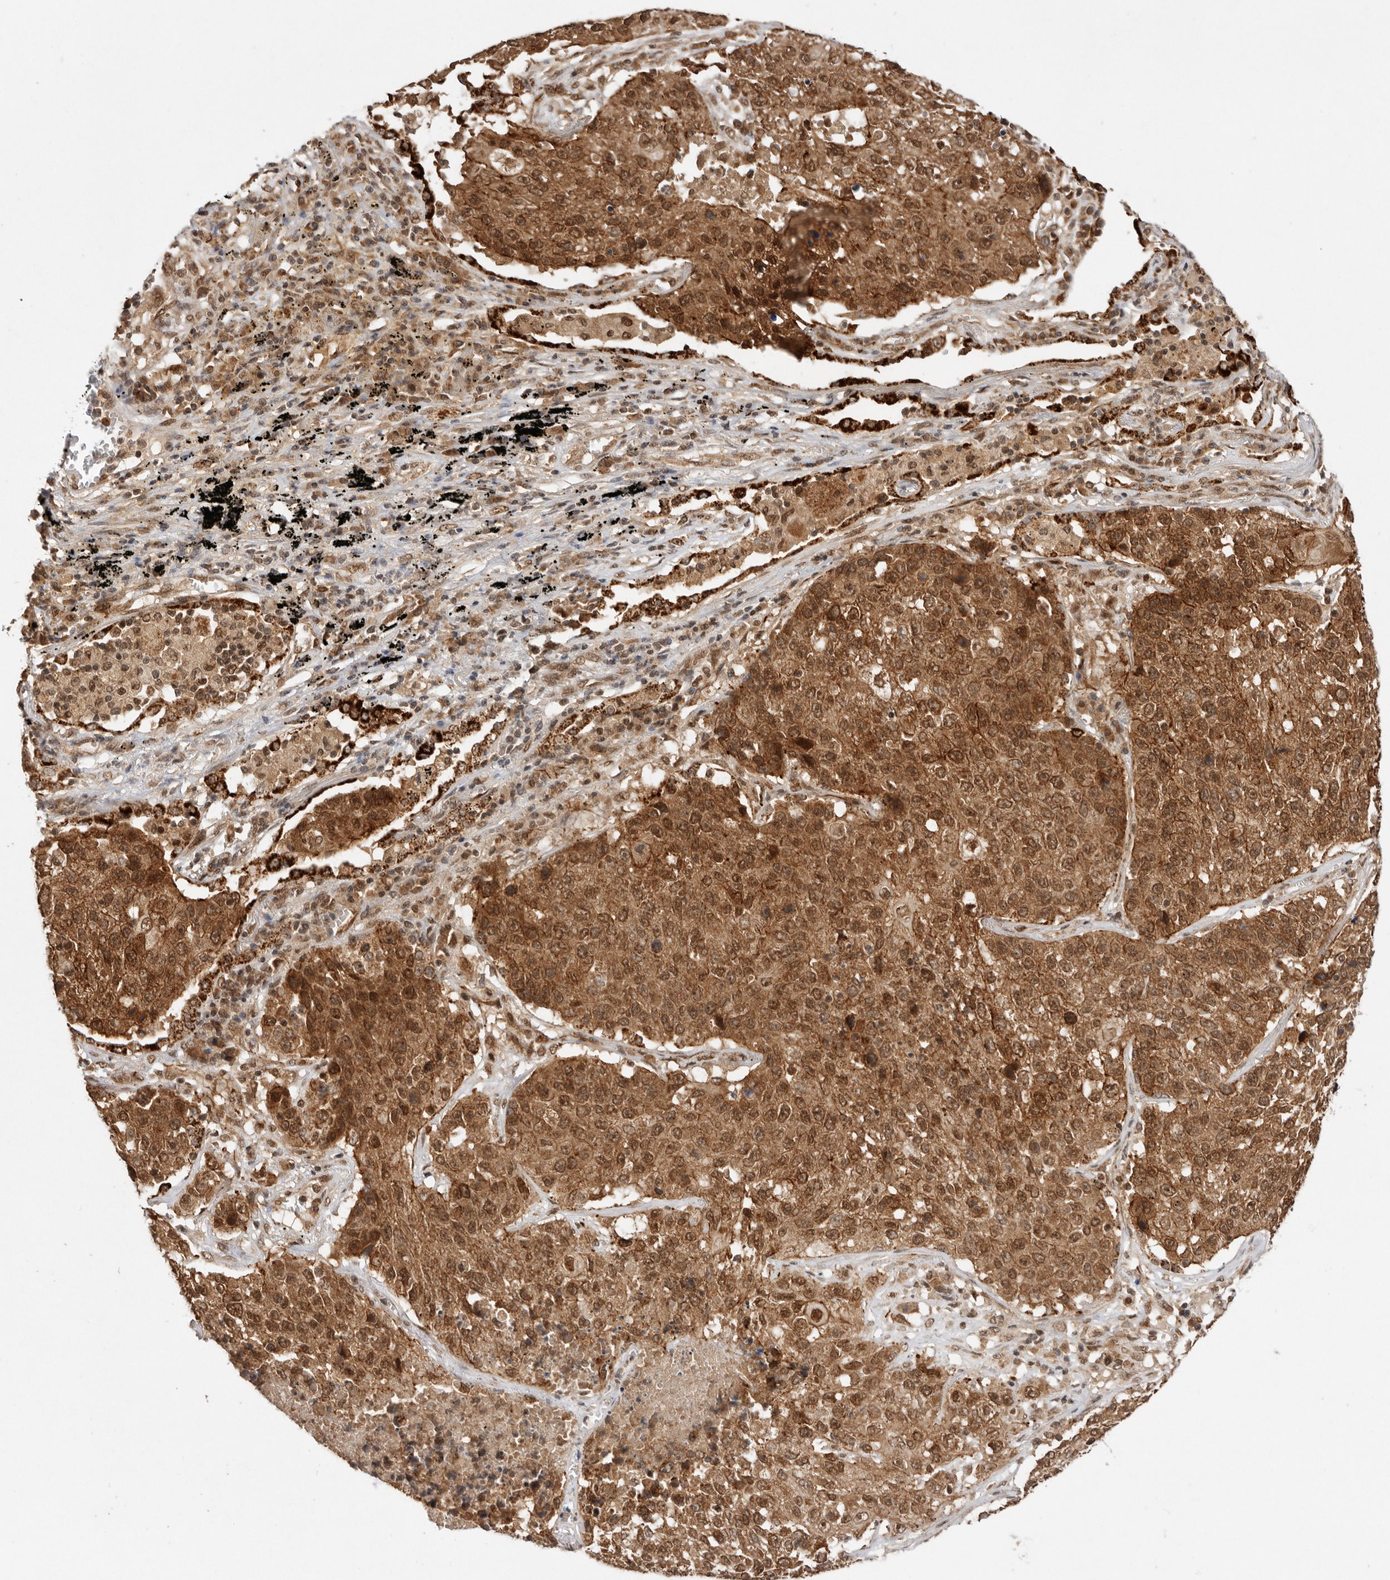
{"staining": {"intensity": "moderate", "quantity": ">75%", "location": "cytoplasmic/membranous,nuclear"}, "tissue": "lung cancer", "cell_type": "Tumor cells", "image_type": "cancer", "snomed": [{"axis": "morphology", "description": "Squamous cell carcinoma, NOS"}, {"axis": "topography", "description": "Lung"}], "caption": "This histopathology image displays IHC staining of human lung cancer, with medium moderate cytoplasmic/membranous and nuclear positivity in about >75% of tumor cells.", "gene": "TARS2", "patient": {"sex": "male", "age": 61}}